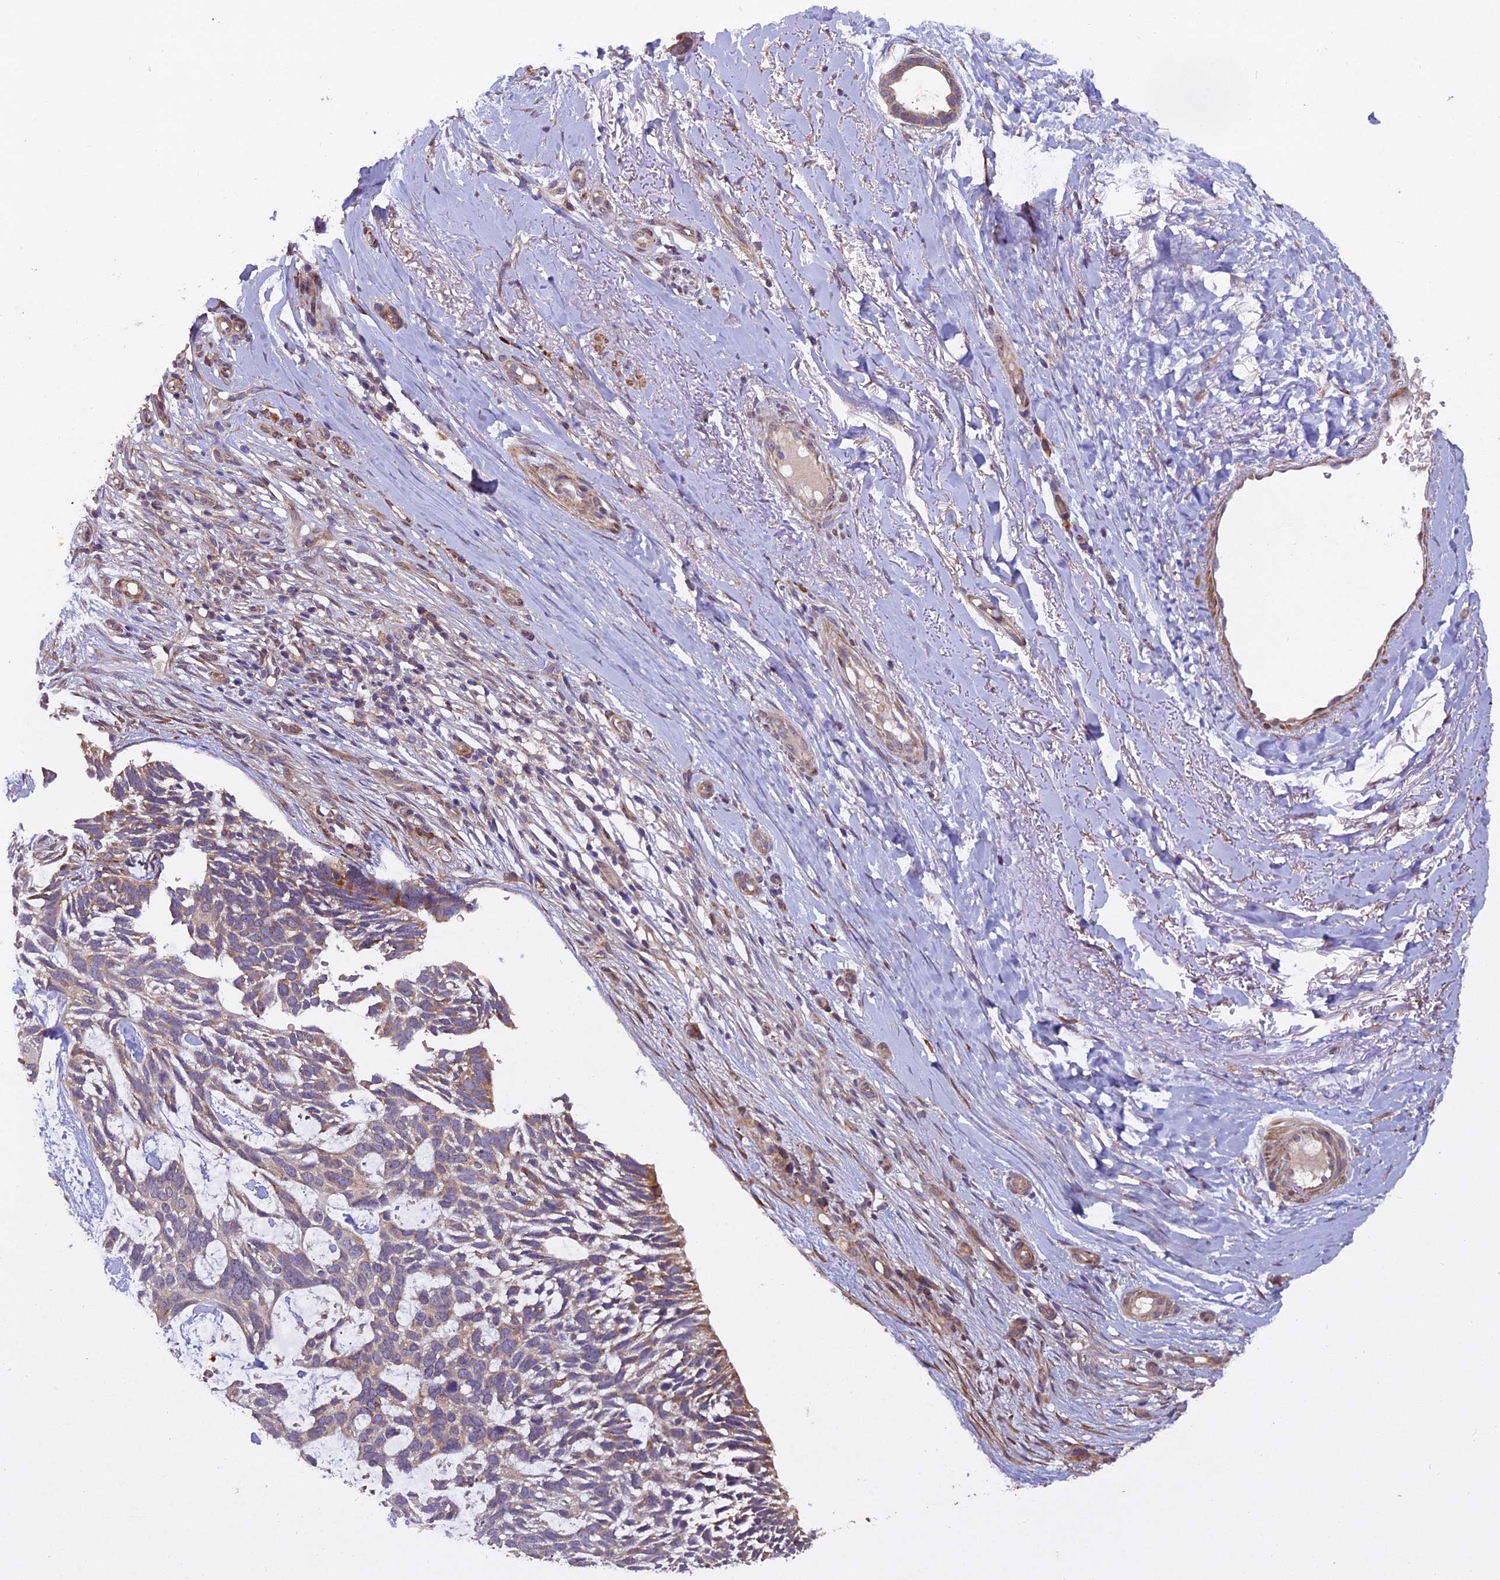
{"staining": {"intensity": "weak", "quantity": "<25%", "location": "cytoplasmic/membranous"}, "tissue": "skin cancer", "cell_type": "Tumor cells", "image_type": "cancer", "snomed": [{"axis": "morphology", "description": "Basal cell carcinoma"}, {"axis": "topography", "description": "Skin"}], "caption": "The photomicrograph displays no significant expression in tumor cells of skin cancer.", "gene": "CENPL", "patient": {"sex": "male", "age": 88}}